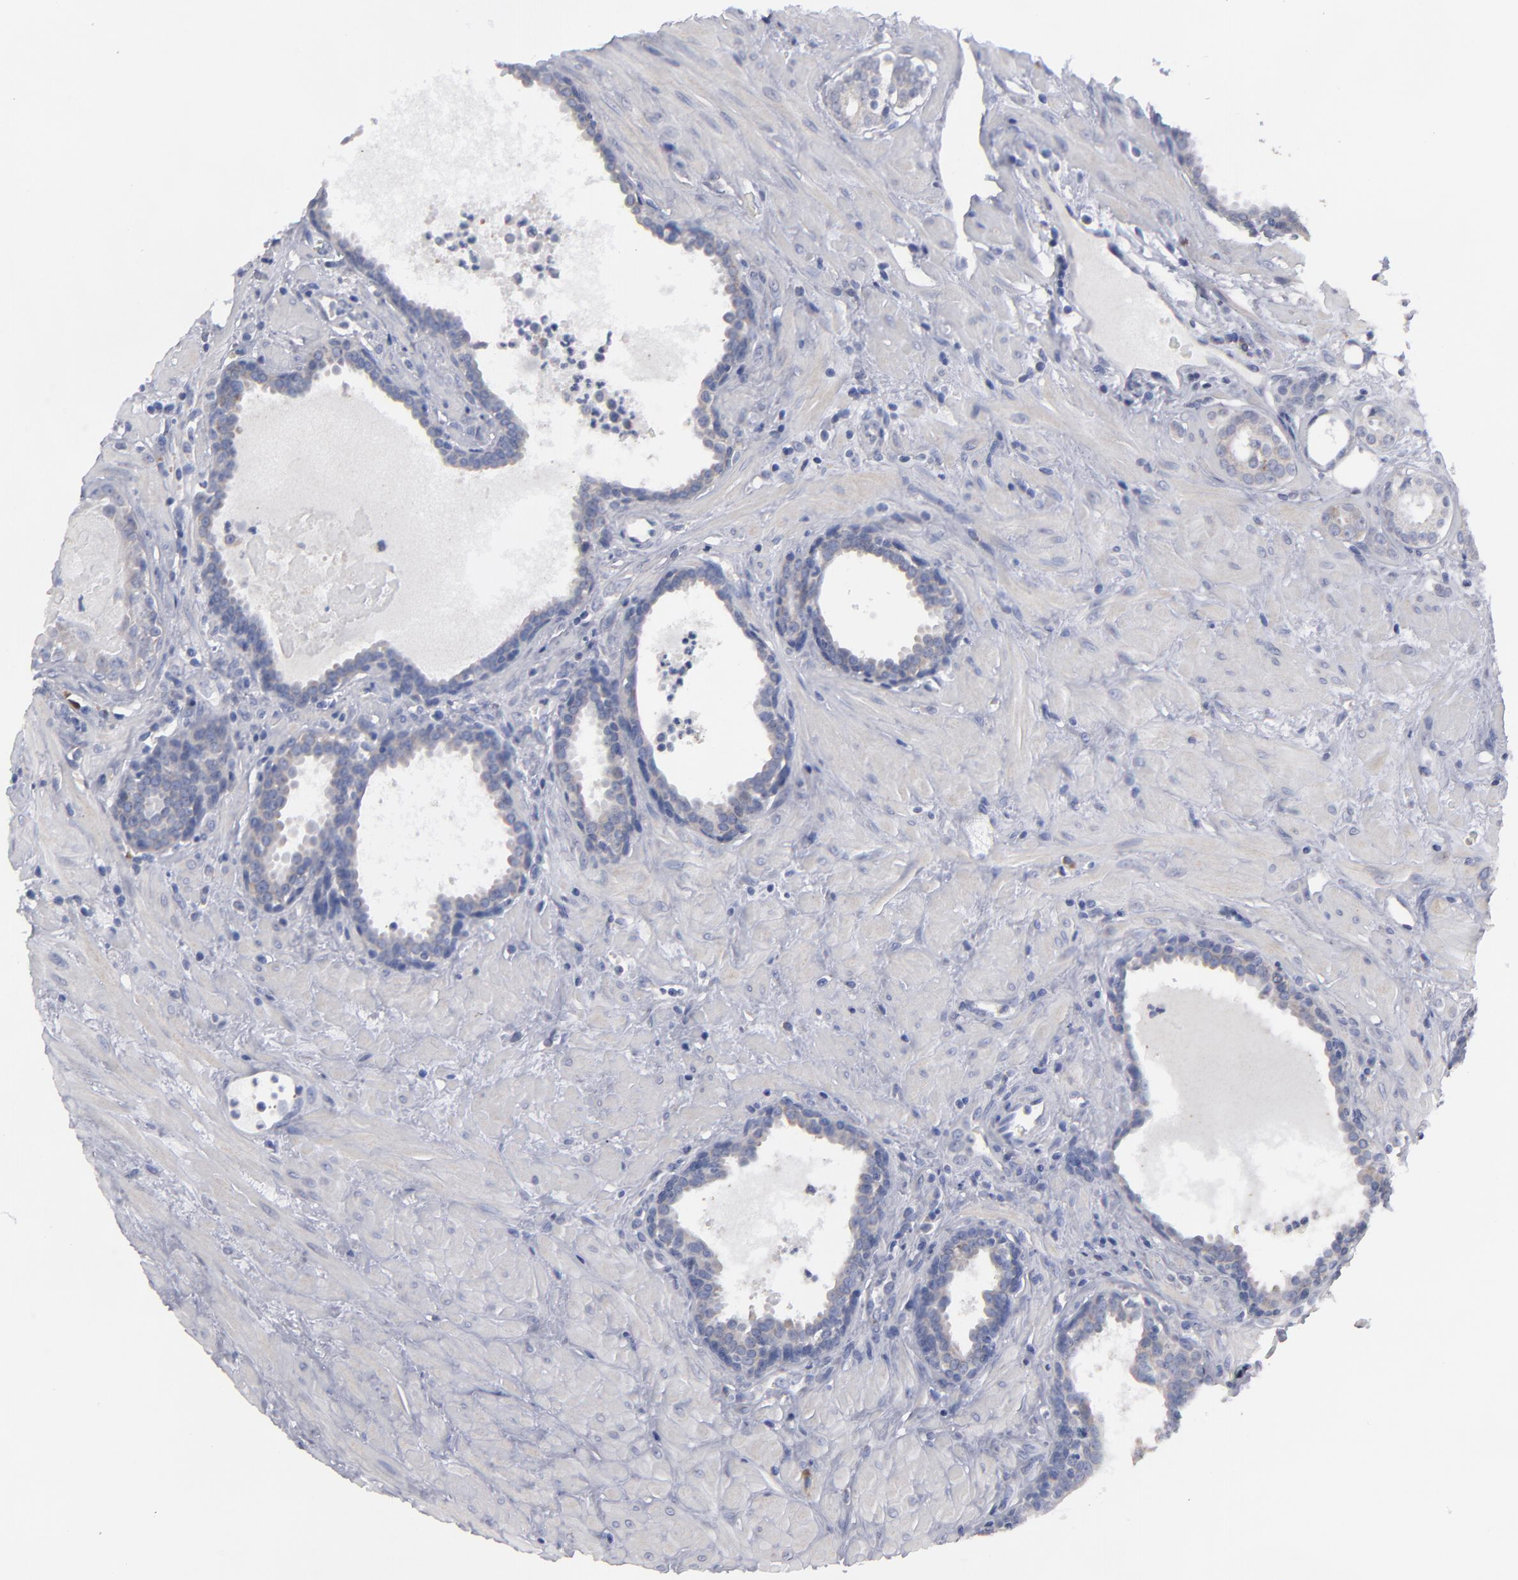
{"staining": {"intensity": "weak", "quantity": "25%-75%", "location": "cytoplasmic/membranous"}, "tissue": "prostate cancer", "cell_type": "Tumor cells", "image_type": "cancer", "snomed": [{"axis": "morphology", "description": "Adenocarcinoma, Low grade"}, {"axis": "topography", "description": "Prostate"}], "caption": "Protein expression analysis of human prostate cancer (adenocarcinoma (low-grade)) reveals weak cytoplasmic/membranous expression in approximately 25%-75% of tumor cells.", "gene": "CCDC80", "patient": {"sex": "male", "age": 57}}